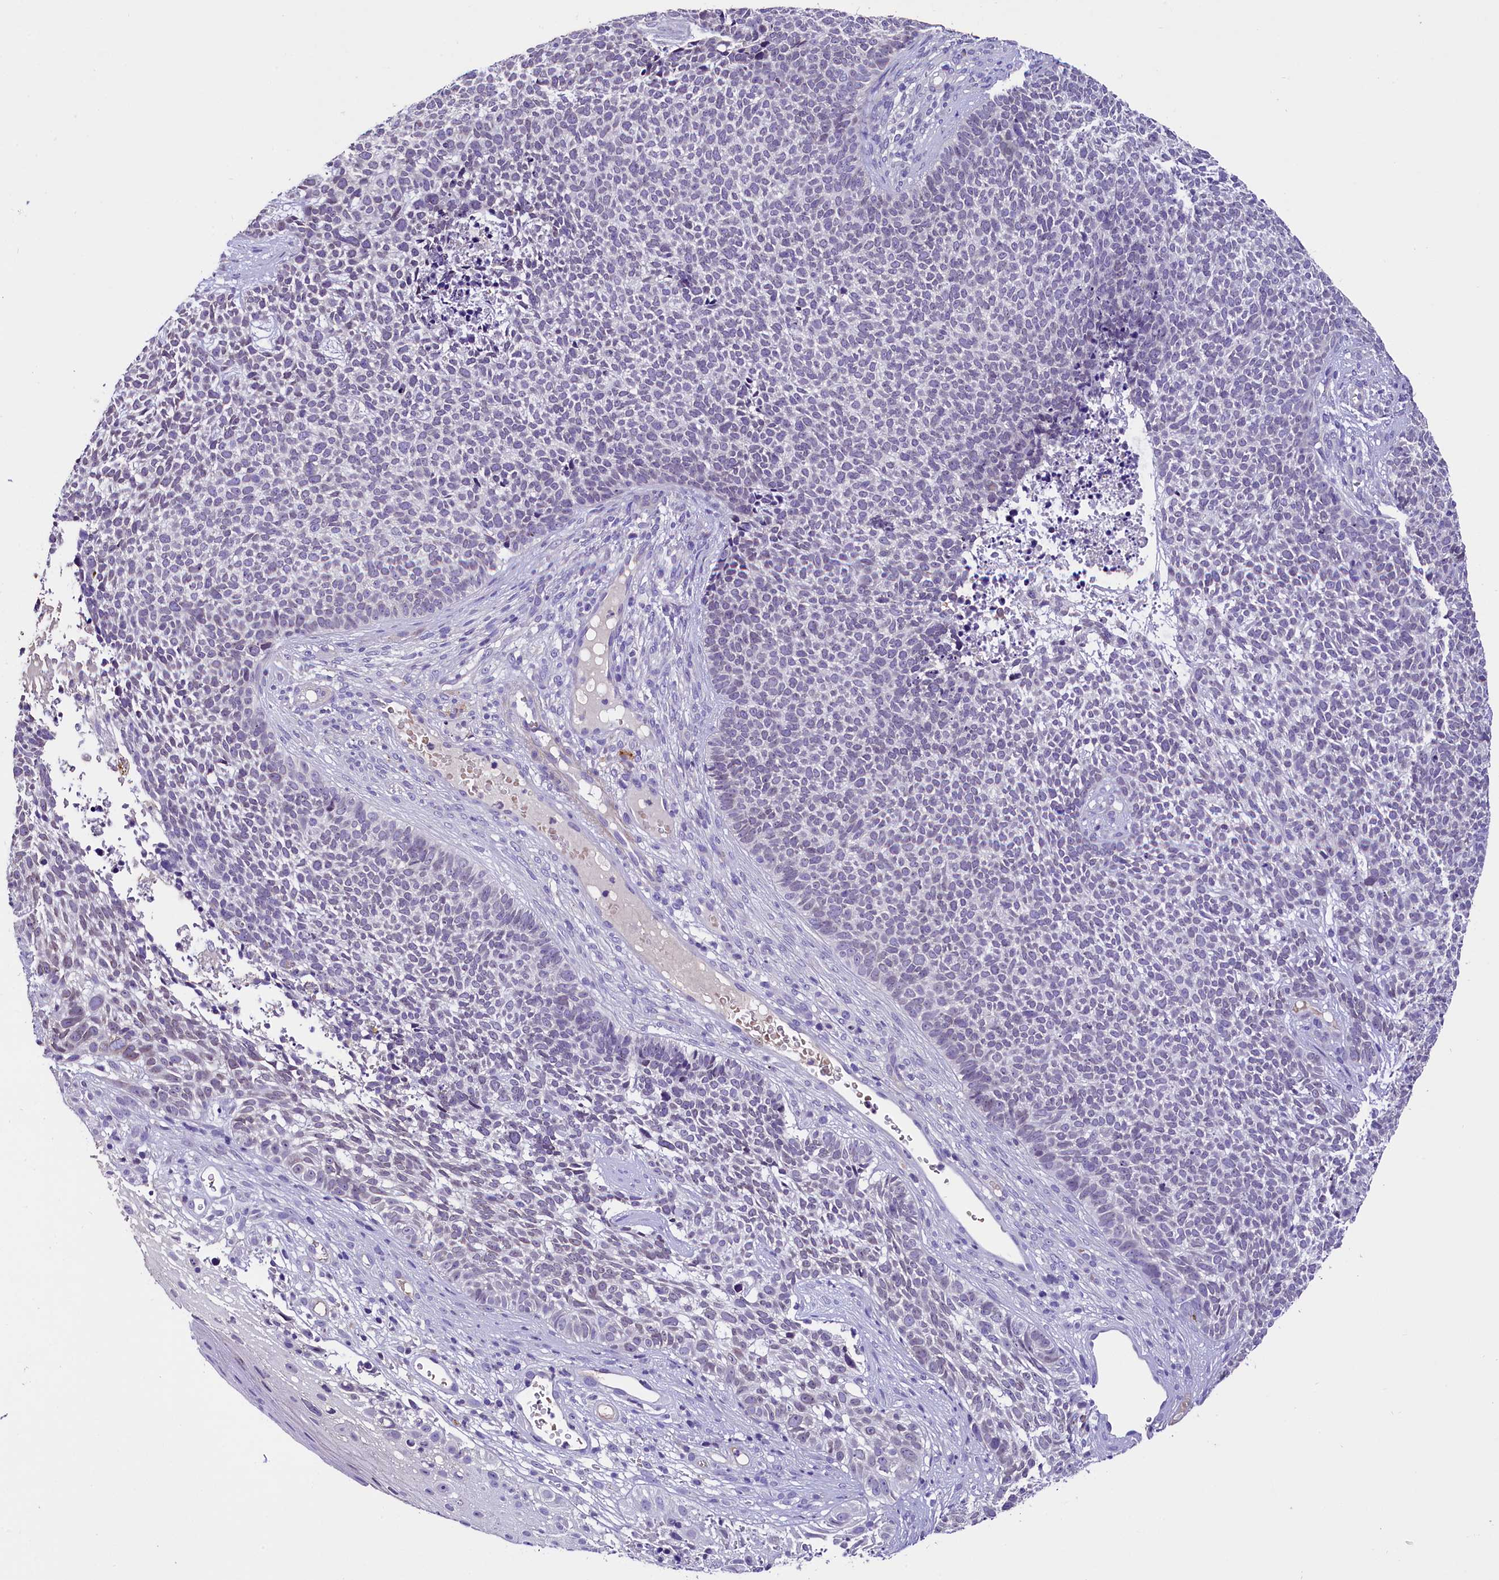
{"staining": {"intensity": "negative", "quantity": "none", "location": "none"}, "tissue": "skin cancer", "cell_type": "Tumor cells", "image_type": "cancer", "snomed": [{"axis": "morphology", "description": "Basal cell carcinoma"}, {"axis": "topography", "description": "Skin"}], "caption": "Immunohistochemical staining of human basal cell carcinoma (skin) shows no significant staining in tumor cells.", "gene": "MEX3B", "patient": {"sex": "female", "age": 84}}